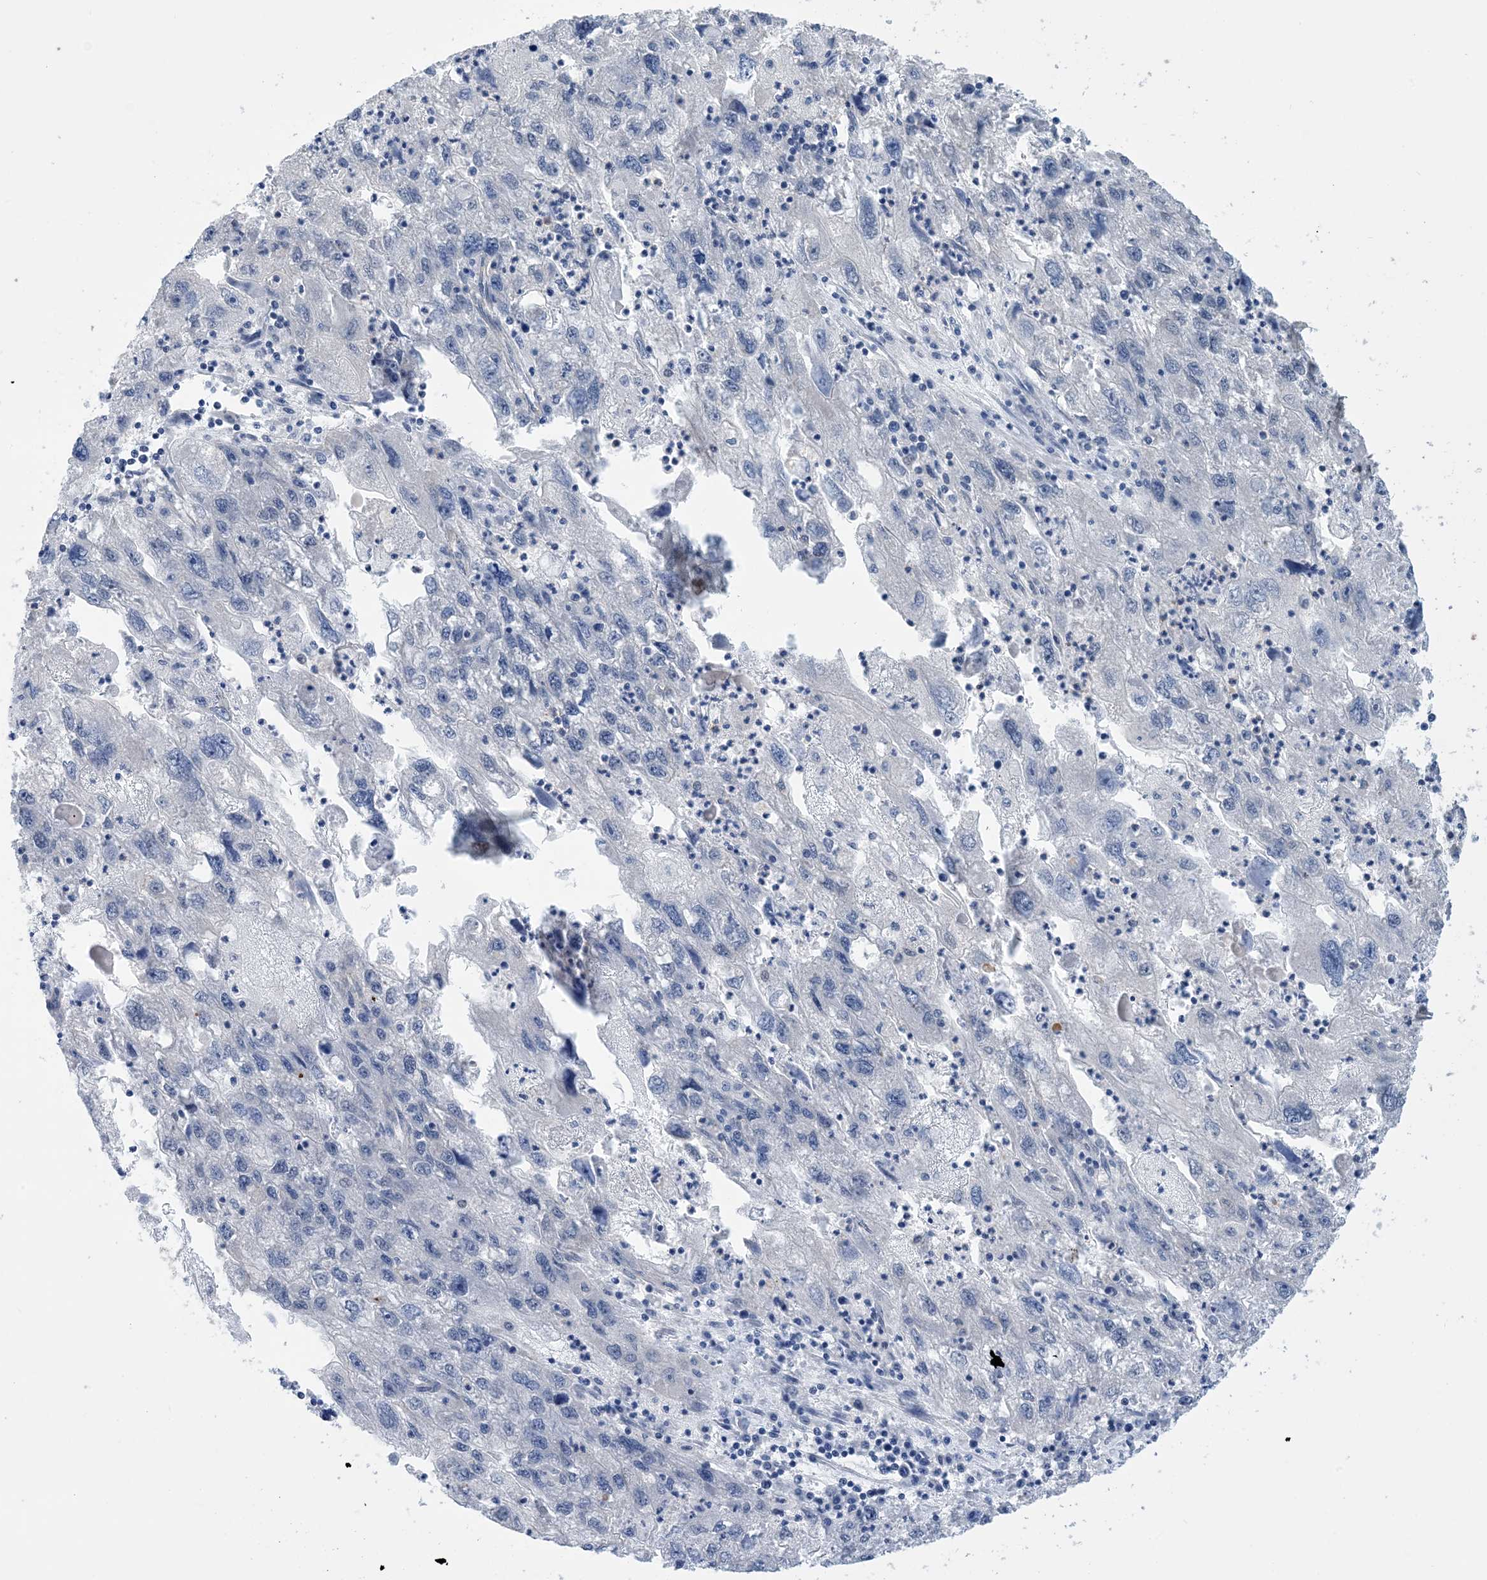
{"staining": {"intensity": "negative", "quantity": "none", "location": "none"}, "tissue": "endometrial cancer", "cell_type": "Tumor cells", "image_type": "cancer", "snomed": [{"axis": "morphology", "description": "Adenocarcinoma, NOS"}, {"axis": "topography", "description": "Endometrium"}], "caption": "Protein analysis of endometrial adenocarcinoma demonstrates no significant positivity in tumor cells. (DAB (3,3'-diaminobenzidine) immunohistochemistry with hematoxylin counter stain).", "gene": "EHBP1", "patient": {"sex": "female", "age": 49}}